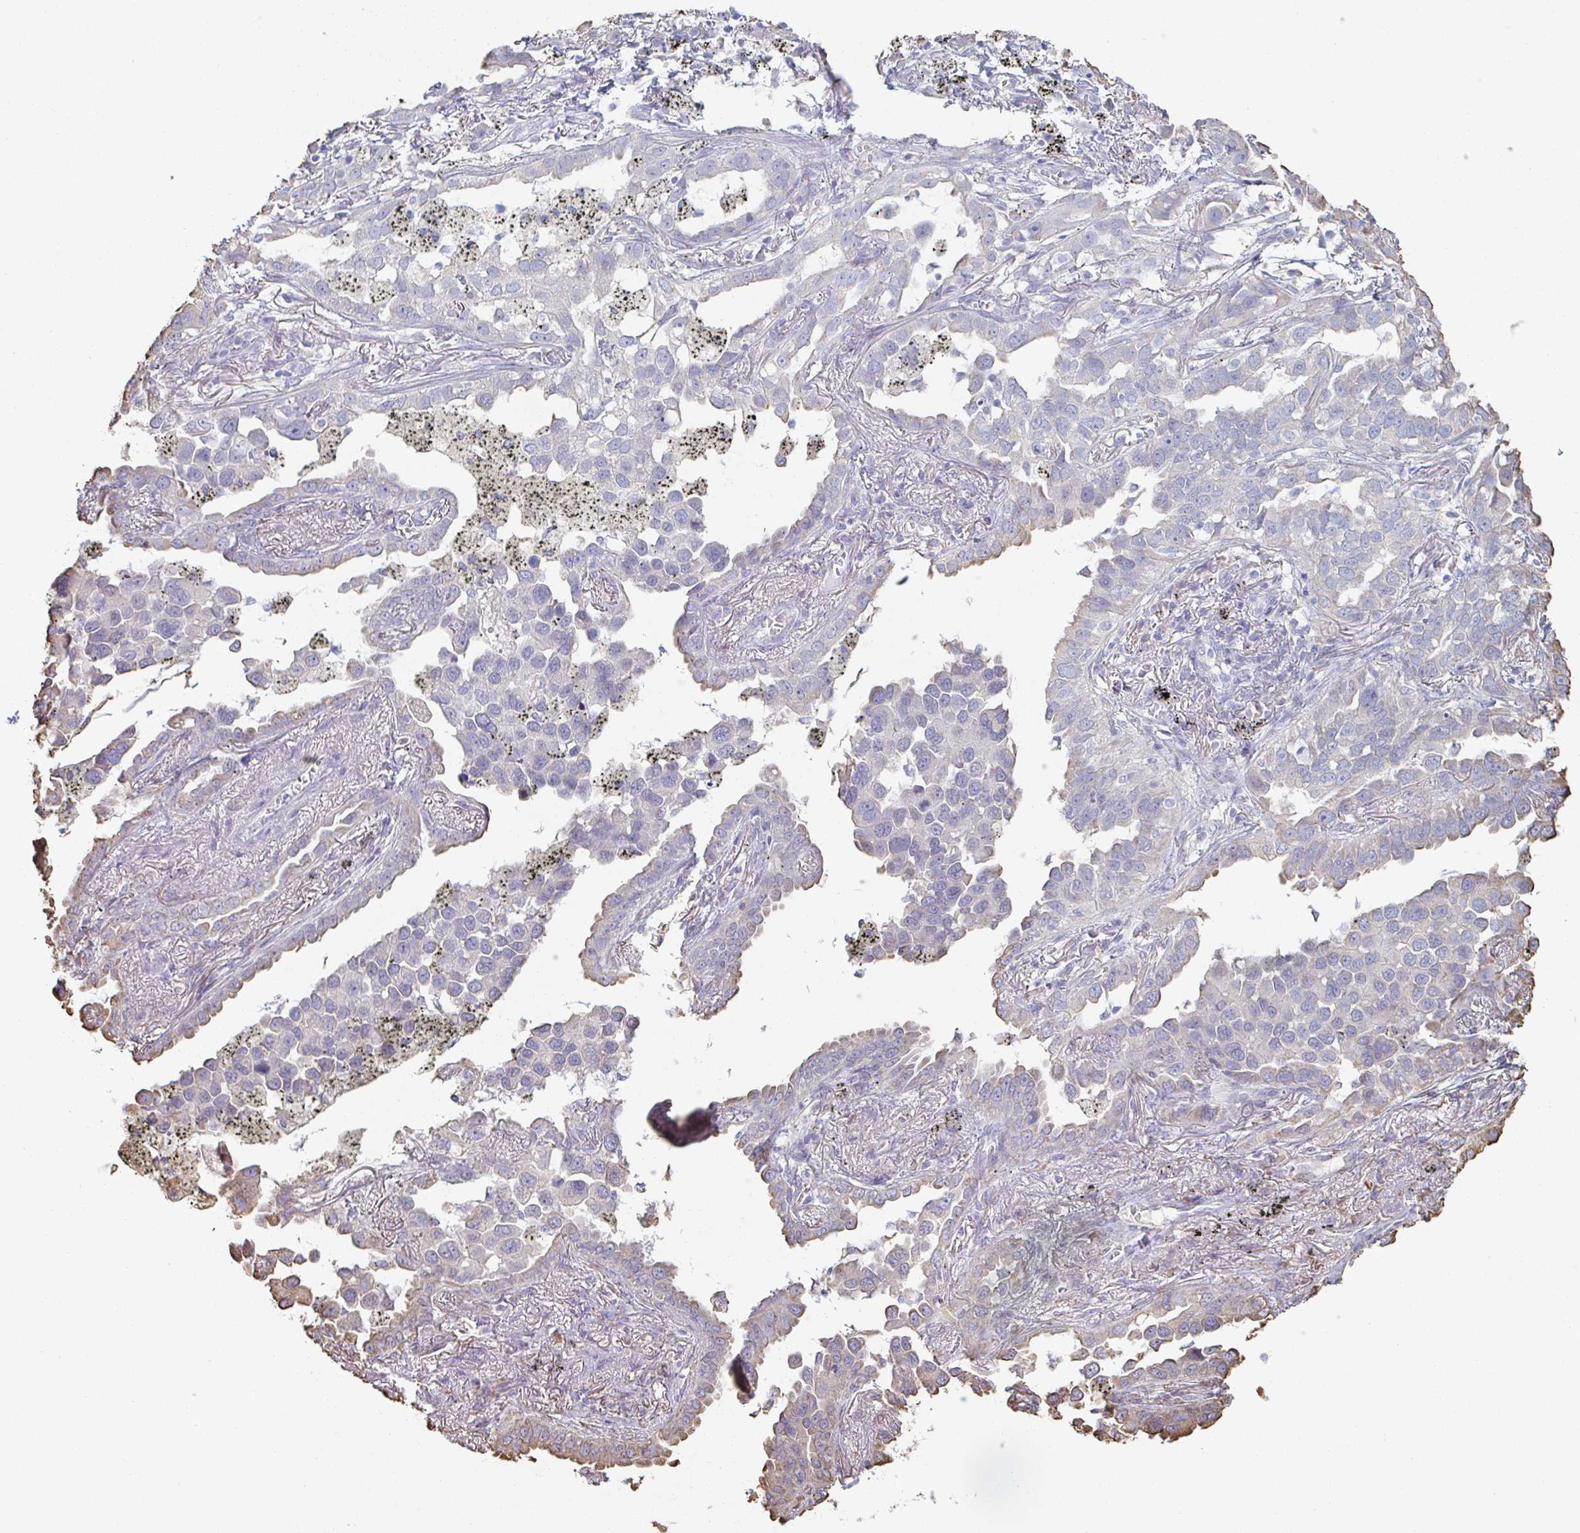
{"staining": {"intensity": "moderate", "quantity": "<25%", "location": "cytoplasmic/membranous"}, "tissue": "lung cancer", "cell_type": "Tumor cells", "image_type": "cancer", "snomed": [{"axis": "morphology", "description": "Adenocarcinoma, NOS"}, {"axis": "topography", "description": "Lung"}], "caption": "There is low levels of moderate cytoplasmic/membranous positivity in tumor cells of adenocarcinoma (lung), as demonstrated by immunohistochemical staining (brown color).", "gene": "RAB5IF", "patient": {"sex": "male", "age": 67}}